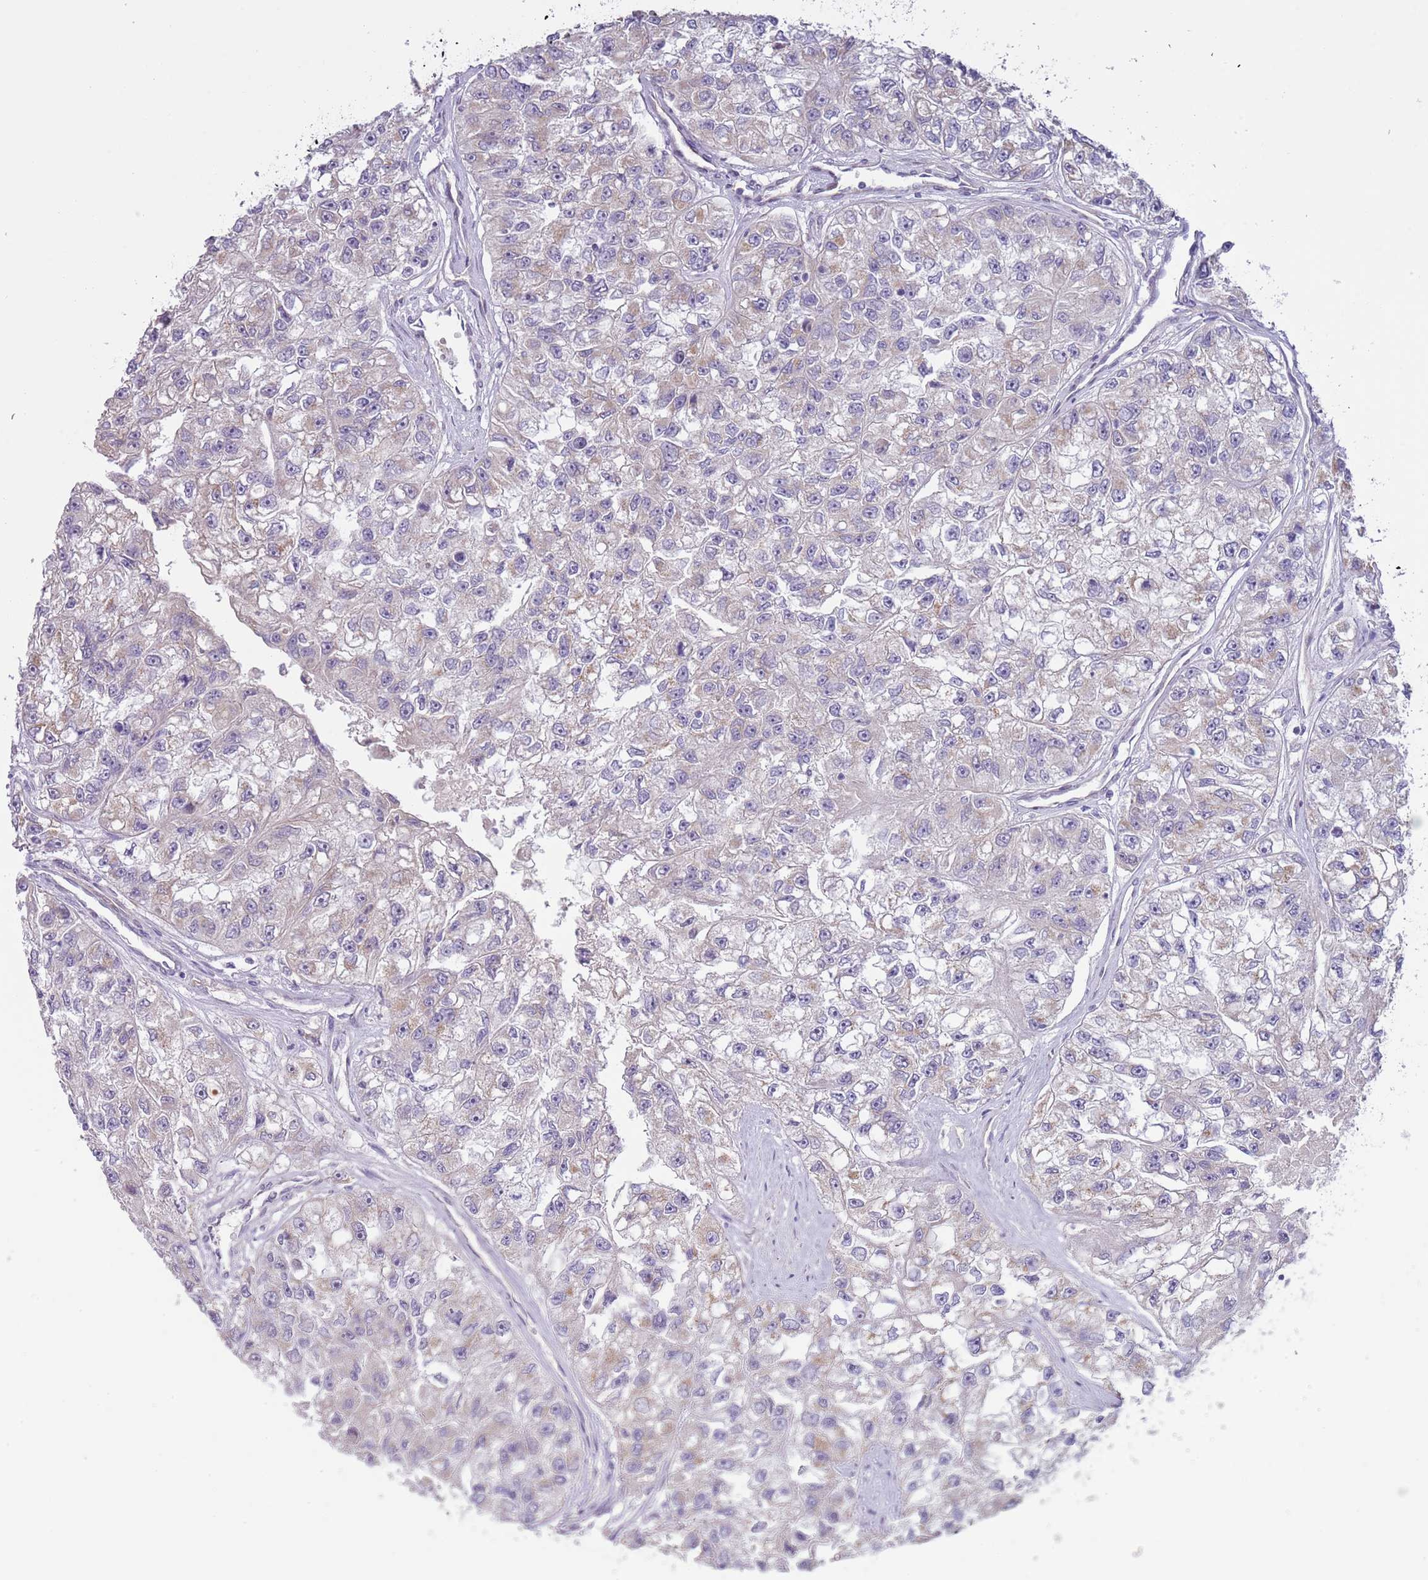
{"staining": {"intensity": "negative", "quantity": "none", "location": "none"}, "tissue": "renal cancer", "cell_type": "Tumor cells", "image_type": "cancer", "snomed": [{"axis": "morphology", "description": "Adenocarcinoma, NOS"}, {"axis": "topography", "description": "Kidney"}], "caption": "Immunohistochemistry histopathology image of human adenocarcinoma (renal) stained for a protein (brown), which displays no staining in tumor cells. (Stains: DAB (3,3'-diaminobenzidine) immunohistochemistry (IHC) with hematoxylin counter stain, Microscopy: brightfield microscopy at high magnification).", "gene": "MRO", "patient": {"sex": "male", "age": 63}}